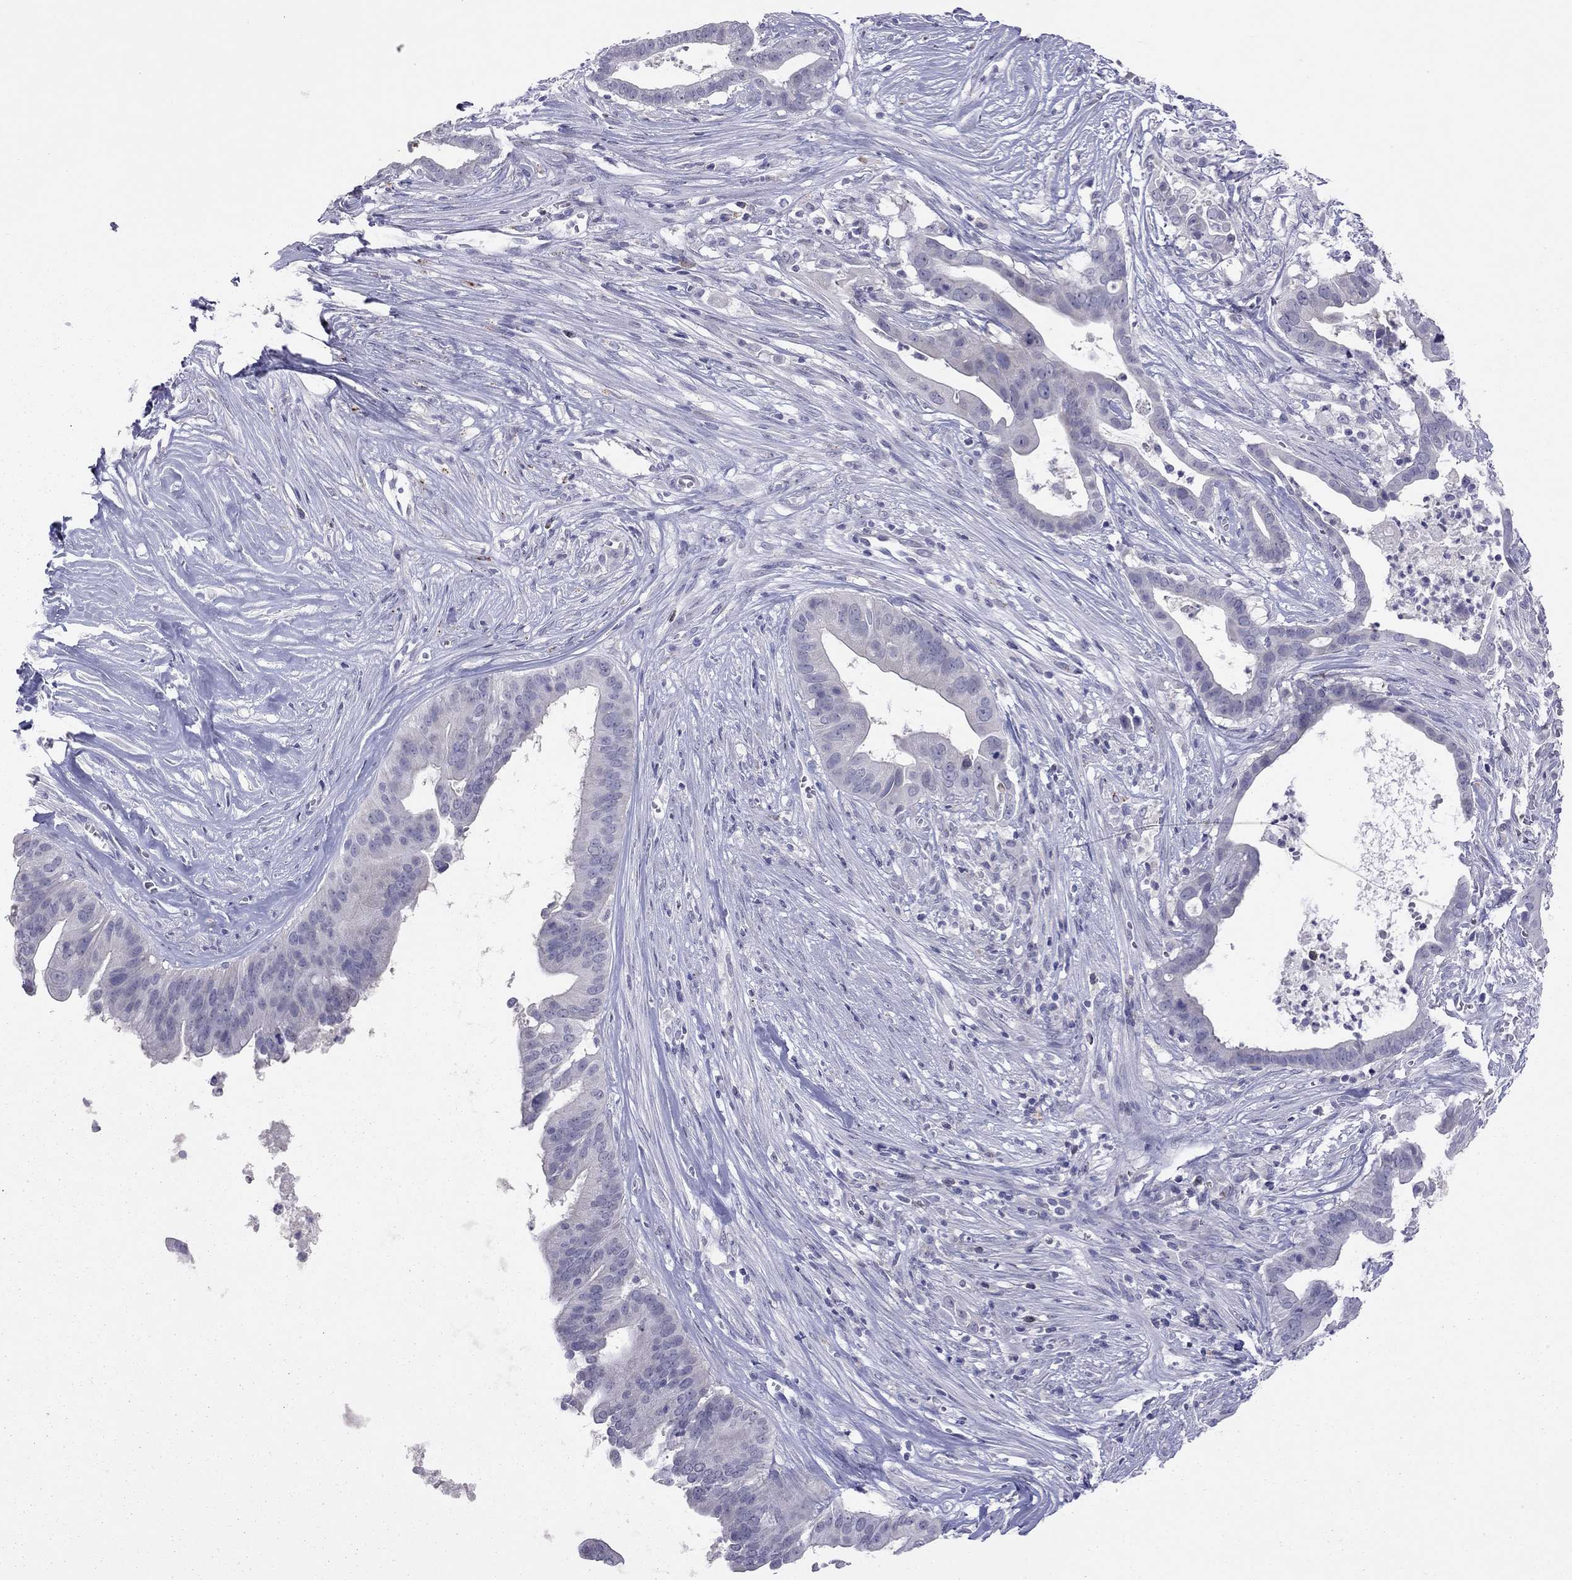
{"staining": {"intensity": "negative", "quantity": "none", "location": "none"}, "tissue": "pancreatic cancer", "cell_type": "Tumor cells", "image_type": "cancer", "snomed": [{"axis": "morphology", "description": "Adenocarcinoma, NOS"}, {"axis": "topography", "description": "Pancreas"}], "caption": "There is no significant staining in tumor cells of pancreatic adenocarcinoma. (Immunohistochemistry (ihc), brightfield microscopy, high magnification).", "gene": "SLAMF1", "patient": {"sex": "male", "age": 61}}